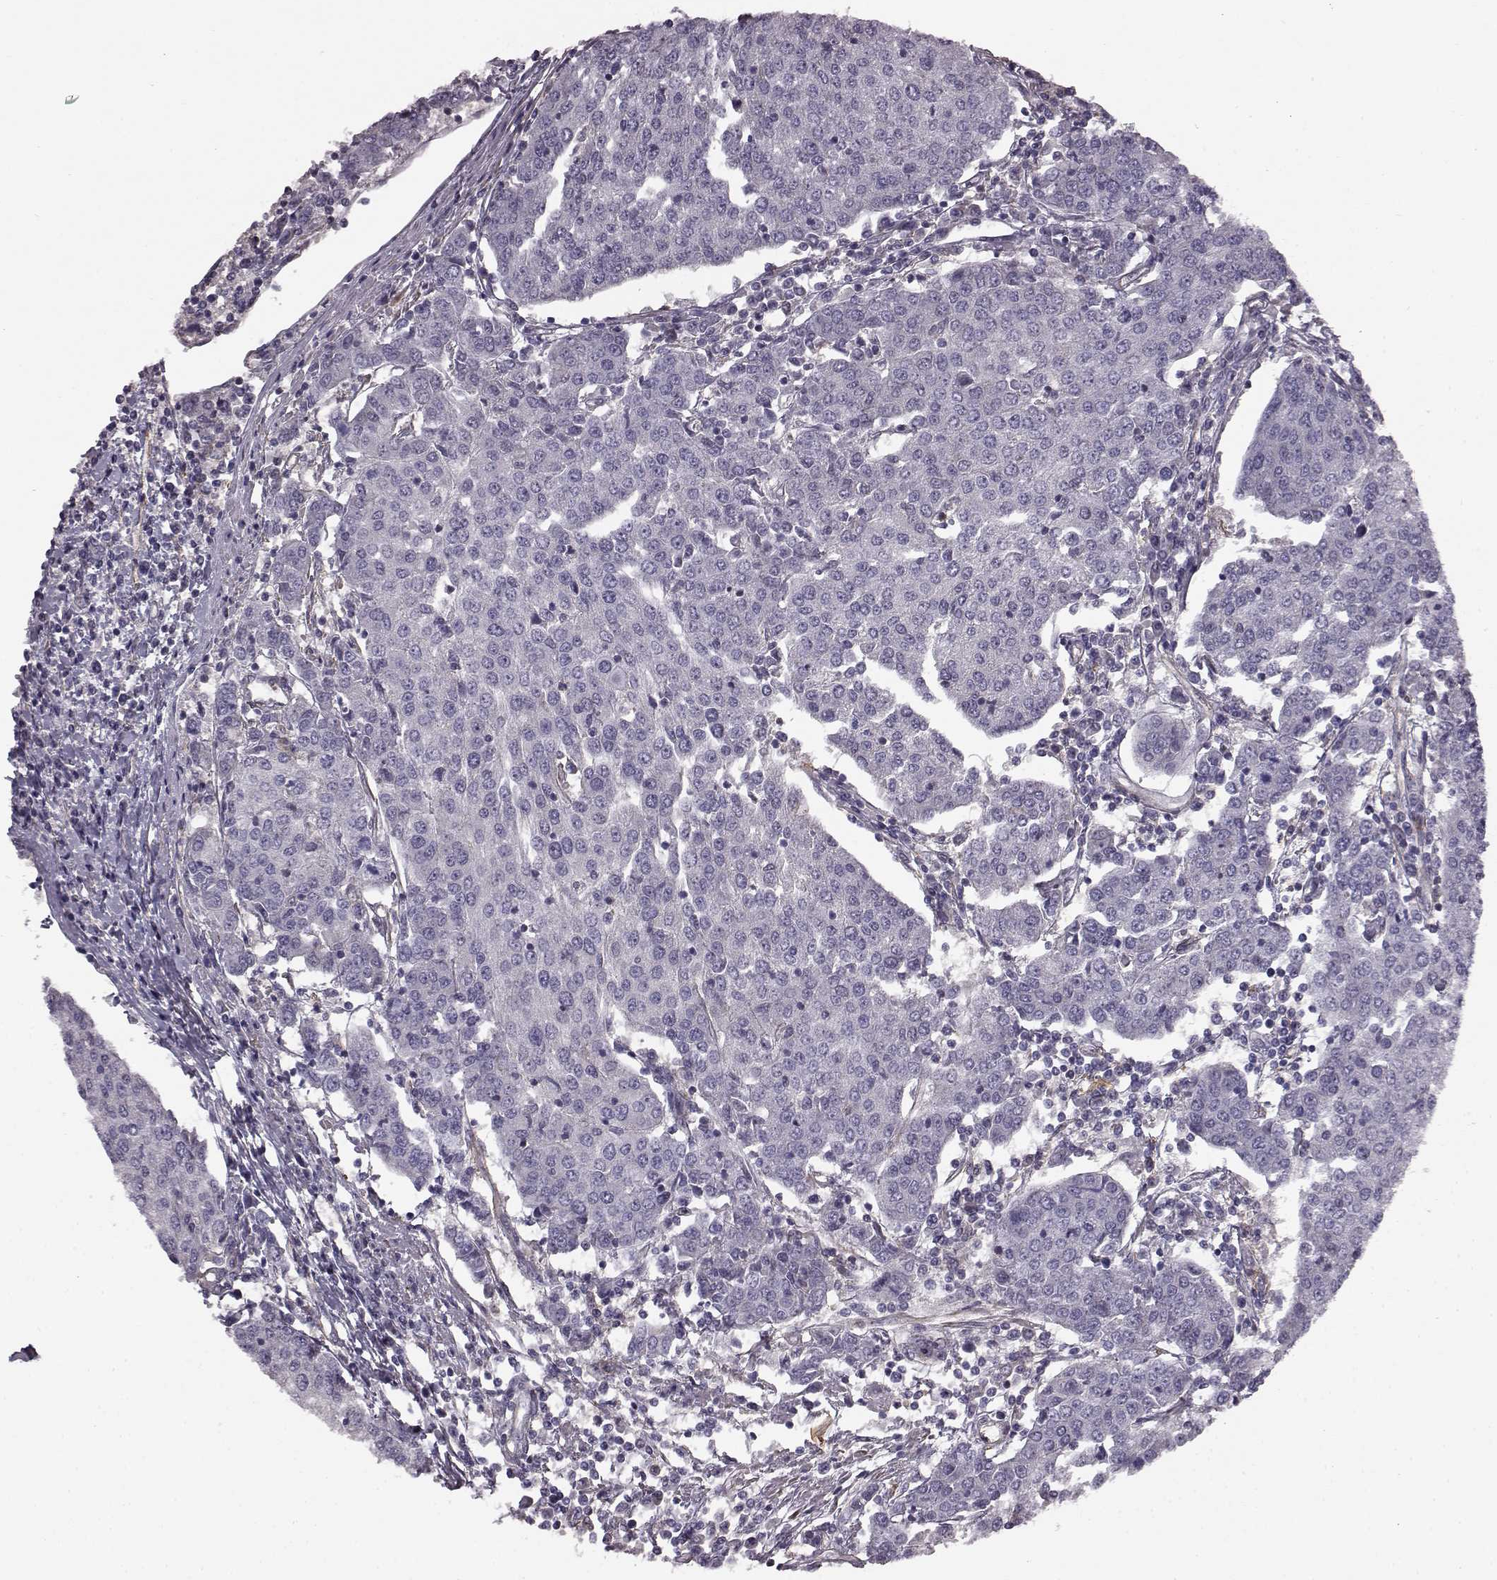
{"staining": {"intensity": "negative", "quantity": "none", "location": "none"}, "tissue": "urothelial cancer", "cell_type": "Tumor cells", "image_type": "cancer", "snomed": [{"axis": "morphology", "description": "Urothelial carcinoma, High grade"}, {"axis": "topography", "description": "Urinary bladder"}], "caption": "The histopathology image shows no staining of tumor cells in high-grade urothelial carcinoma.", "gene": "KRT85", "patient": {"sex": "female", "age": 85}}